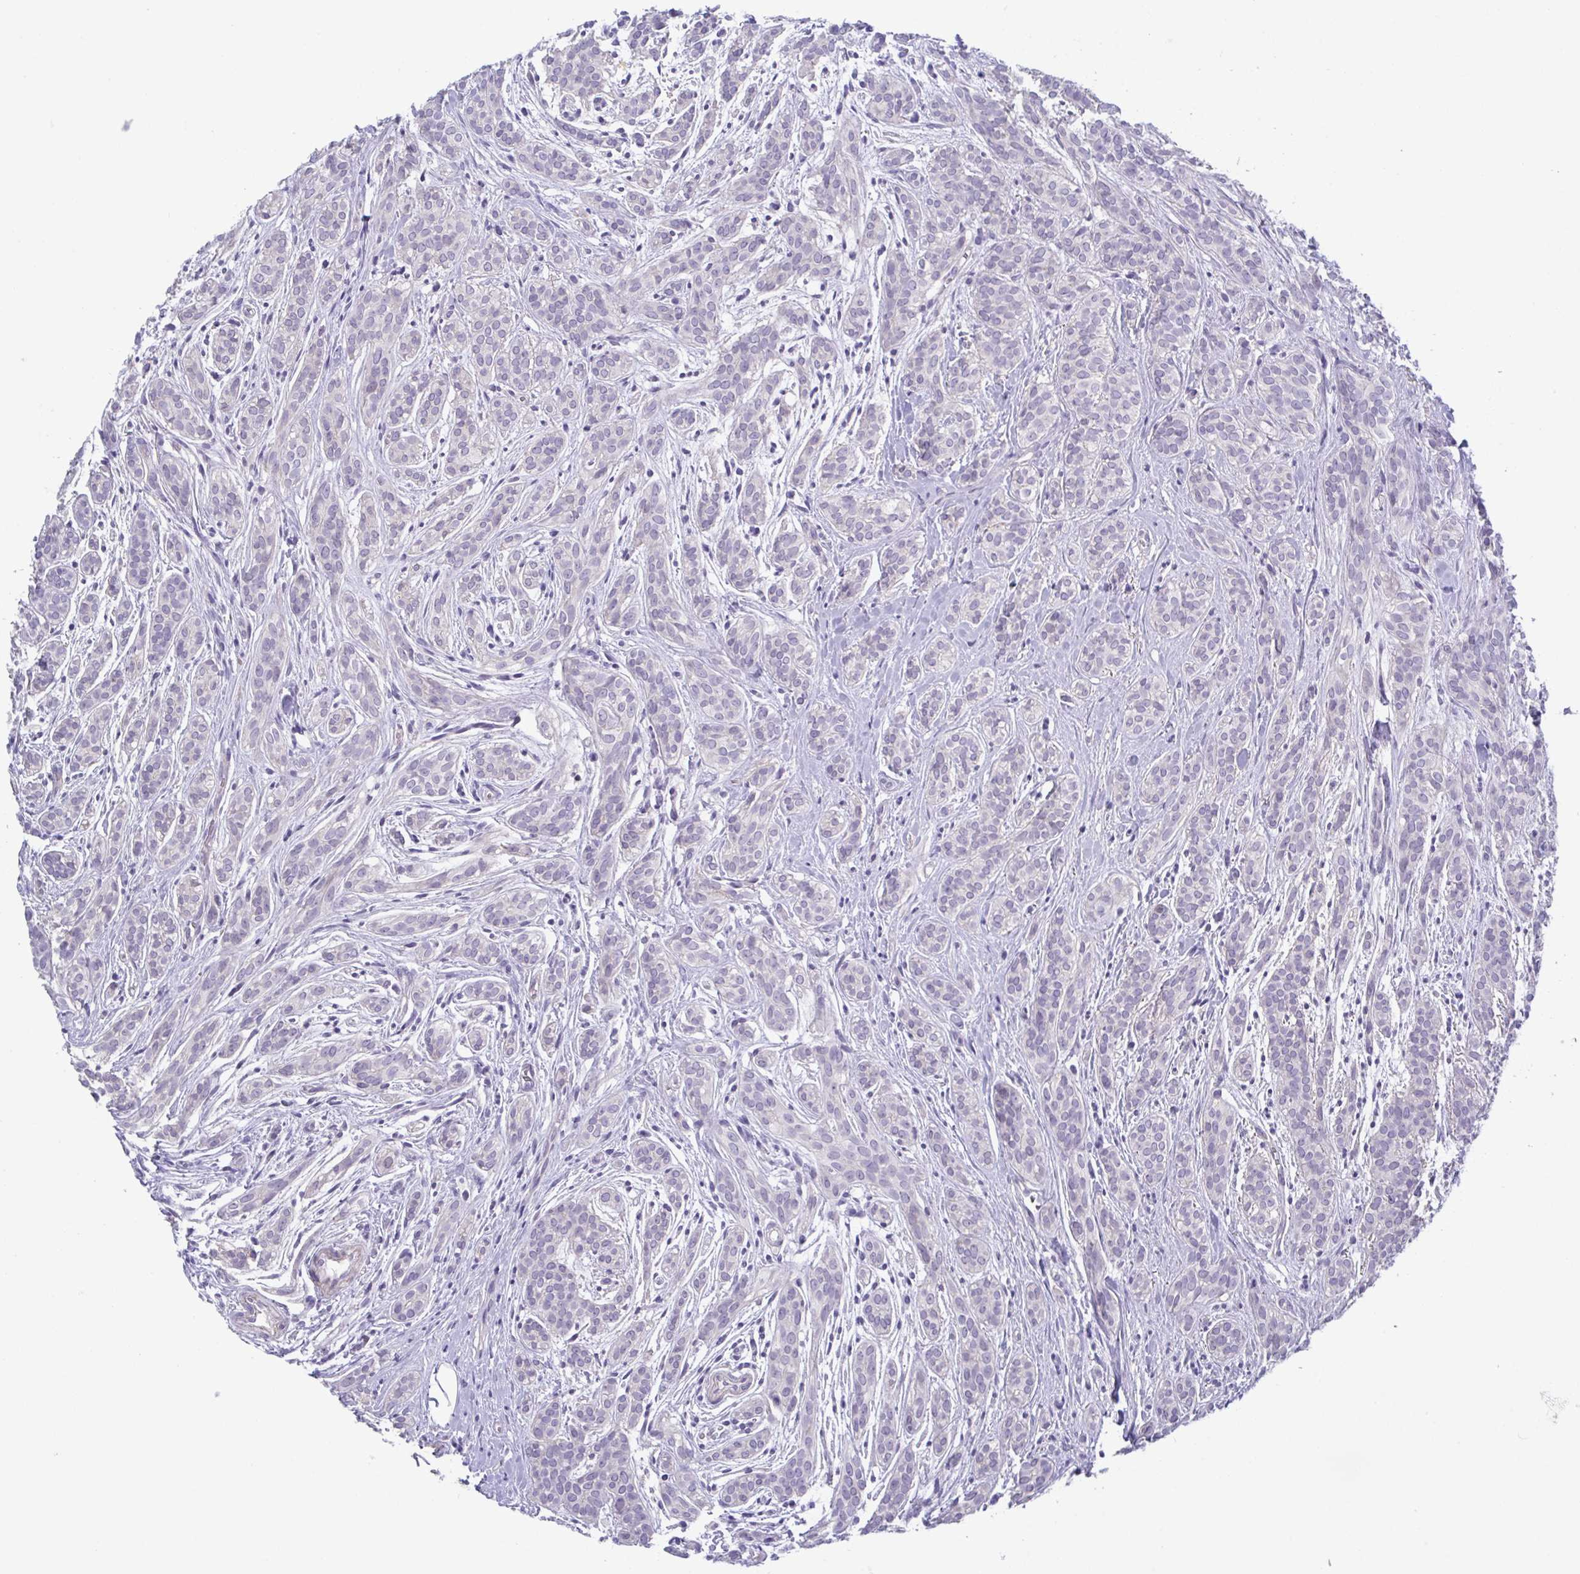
{"staining": {"intensity": "negative", "quantity": "none", "location": "none"}, "tissue": "head and neck cancer", "cell_type": "Tumor cells", "image_type": "cancer", "snomed": [{"axis": "morphology", "description": "Adenocarcinoma, NOS"}, {"axis": "topography", "description": "Head-Neck"}], "caption": "This is an immunohistochemistry (IHC) histopathology image of adenocarcinoma (head and neck). There is no positivity in tumor cells.", "gene": "STK26", "patient": {"sex": "female", "age": 57}}